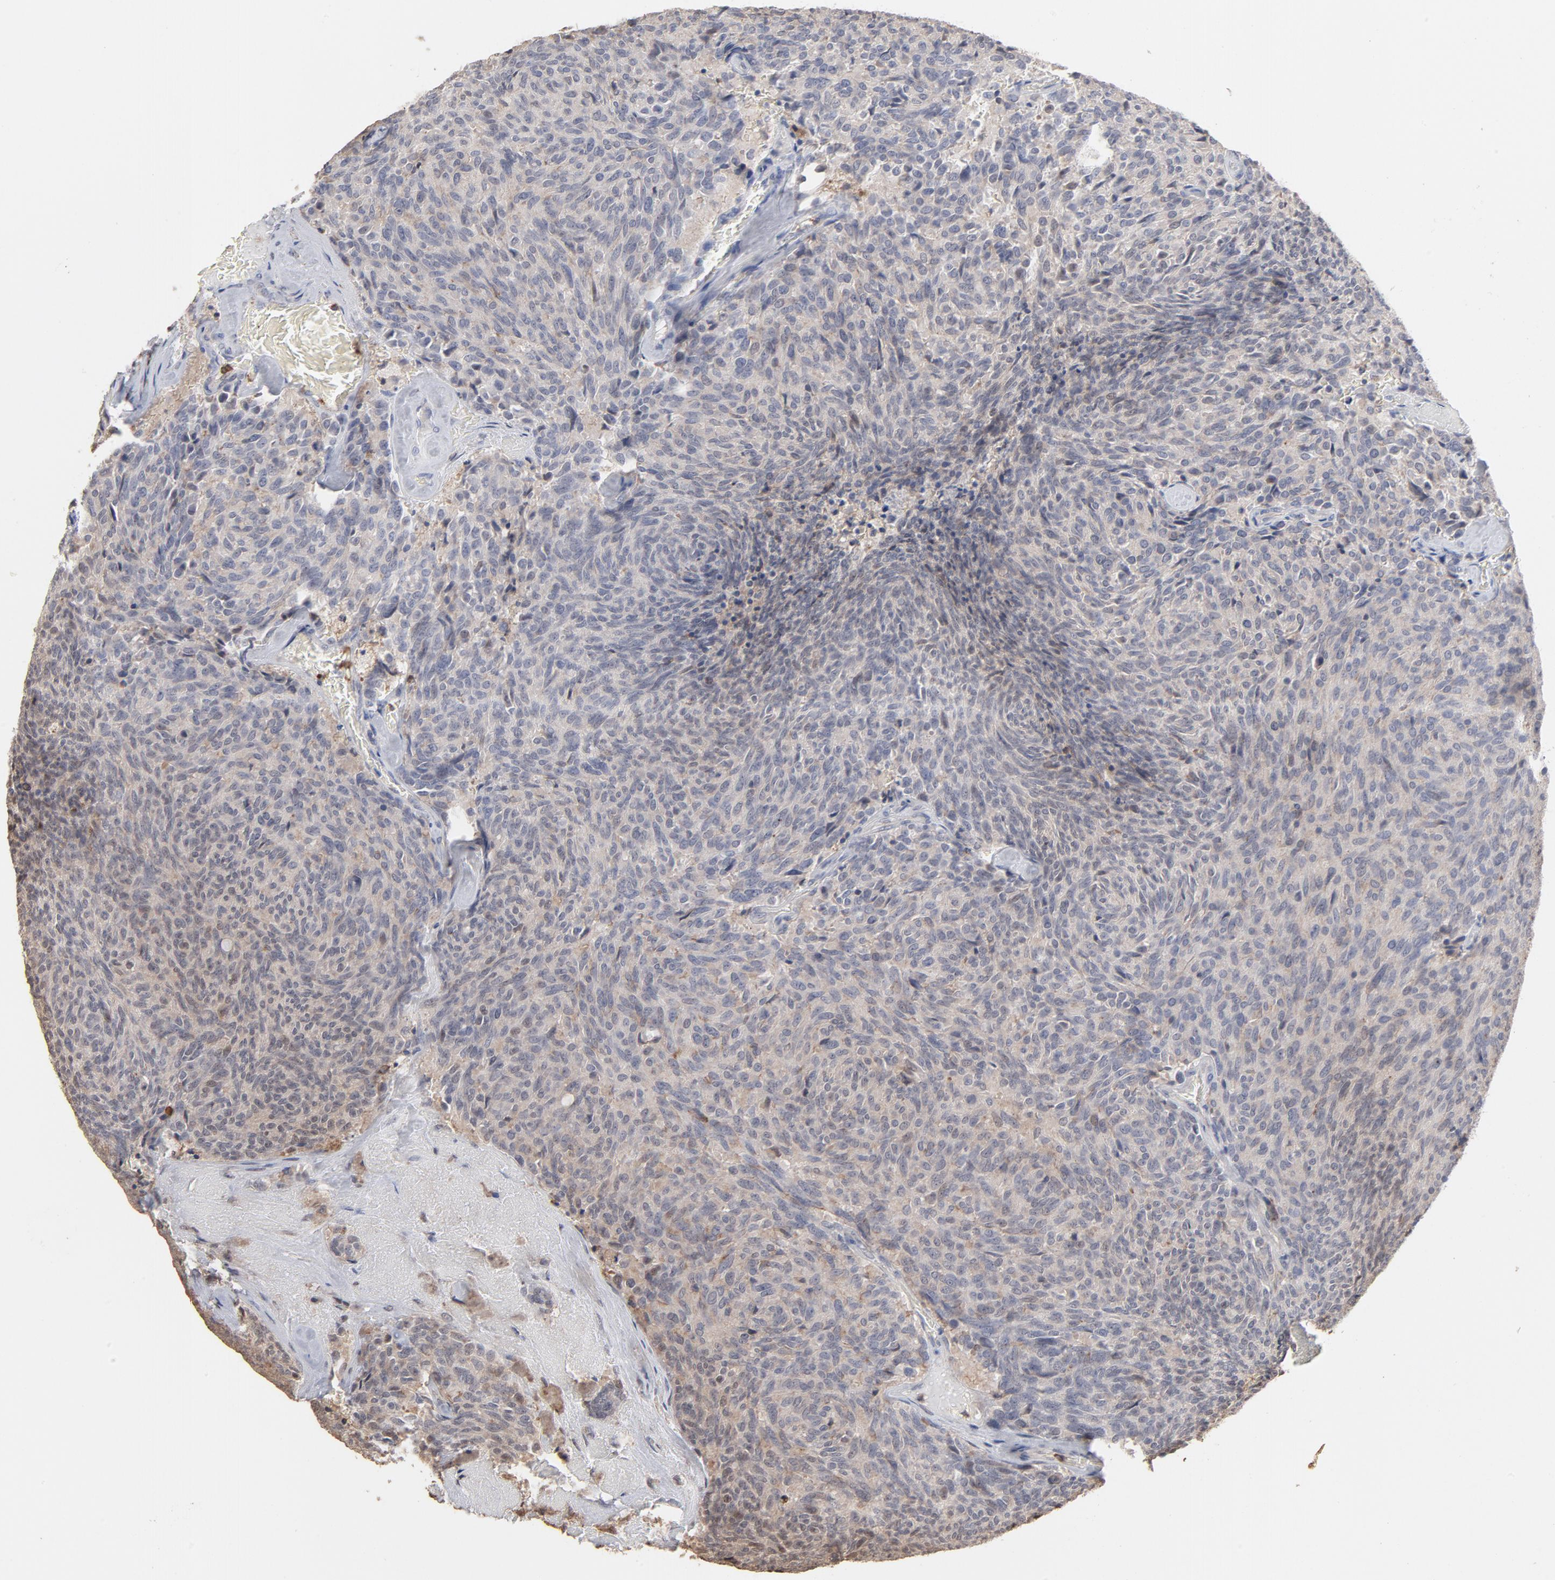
{"staining": {"intensity": "moderate", "quantity": "25%-75%", "location": "cytoplasmic/membranous,nuclear"}, "tissue": "carcinoid", "cell_type": "Tumor cells", "image_type": "cancer", "snomed": [{"axis": "morphology", "description": "Carcinoid, malignant, NOS"}, {"axis": "topography", "description": "Pancreas"}], "caption": "A brown stain shows moderate cytoplasmic/membranous and nuclear positivity of a protein in malignant carcinoid tumor cells.", "gene": "PNMA1", "patient": {"sex": "female", "age": 54}}